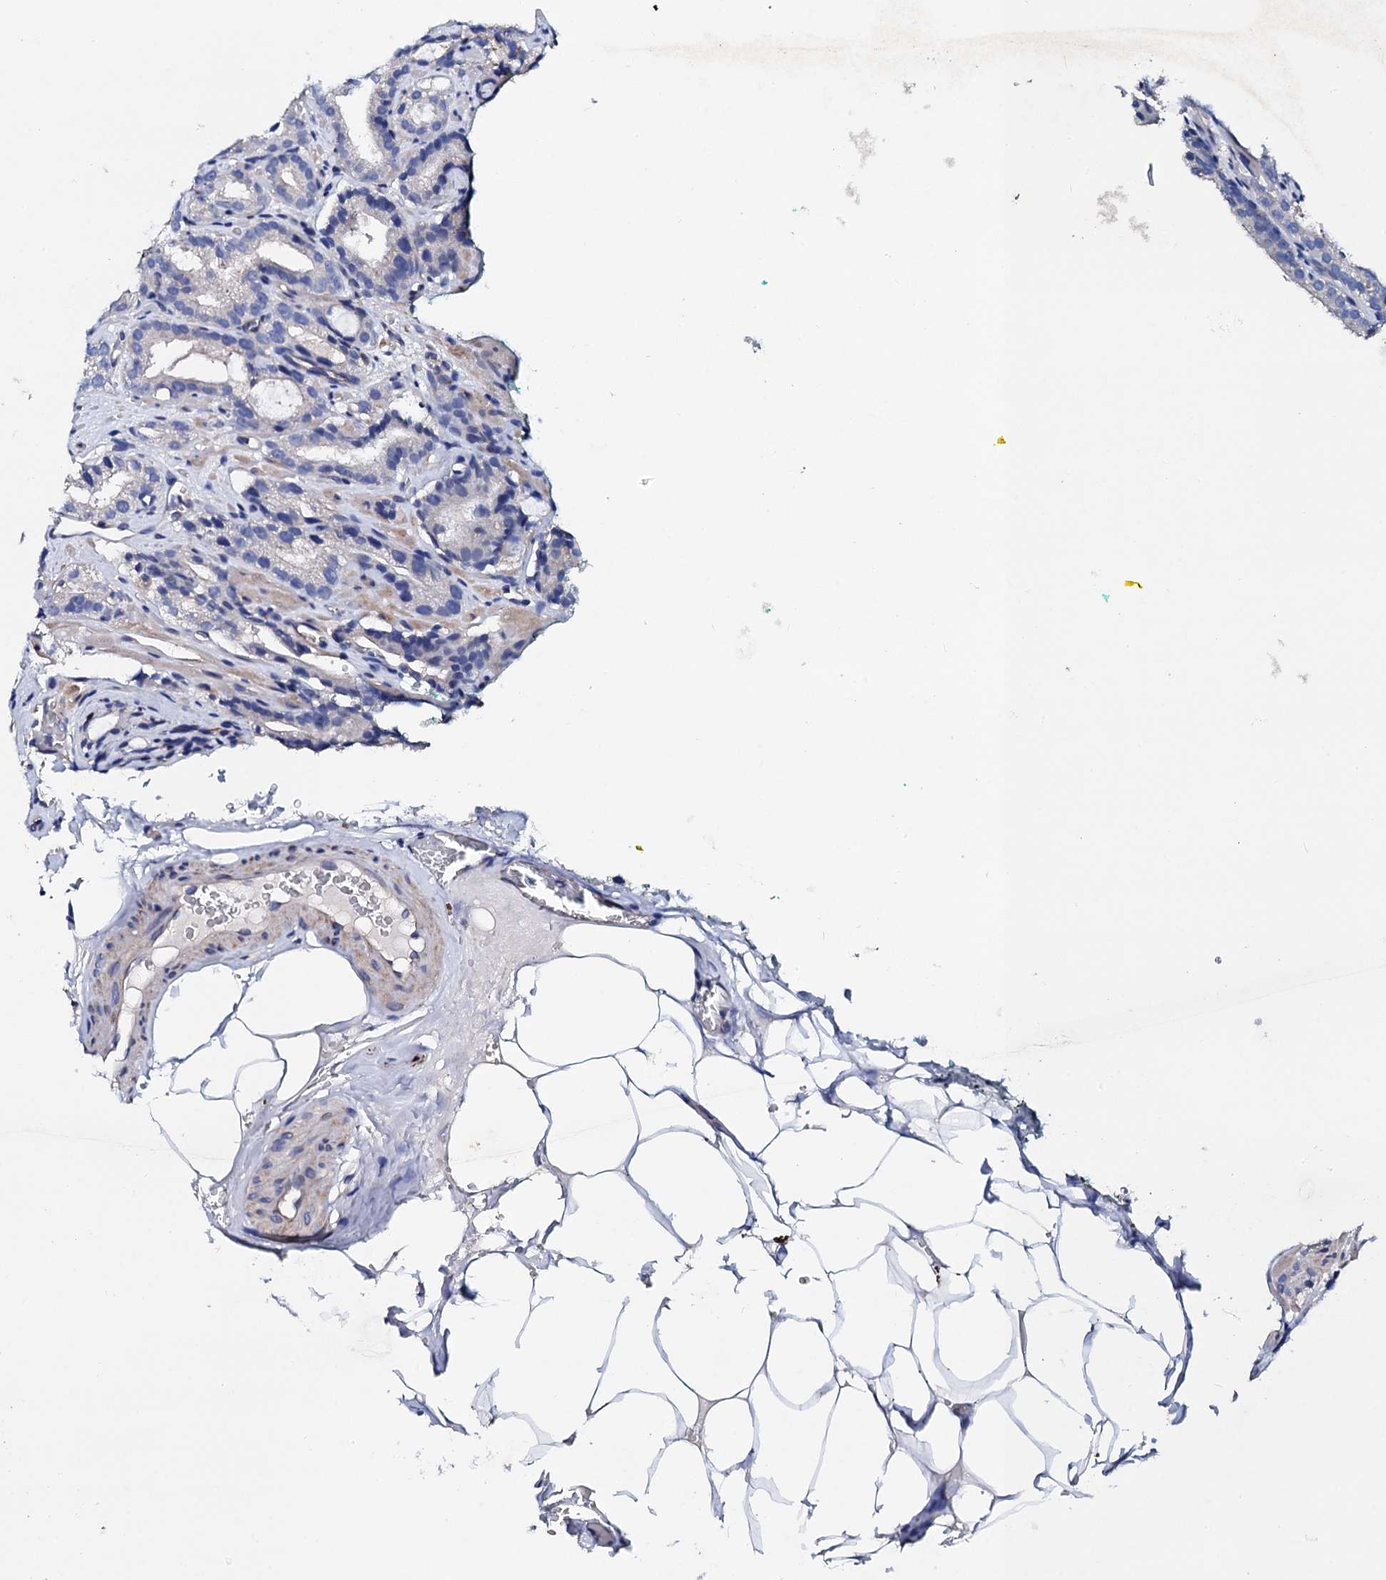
{"staining": {"intensity": "negative", "quantity": "none", "location": "none"}, "tissue": "prostate cancer", "cell_type": "Tumor cells", "image_type": "cancer", "snomed": [{"axis": "morphology", "description": "Adenocarcinoma, High grade"}, {"axis": "topography", "description": "Prostate"}], "caption": "Tumor cells are negative for brown protein staining in adenocarcinoma (high-grade) (prostate).", "gene": "KLHL32", "patient": {"sex": "male", "age": 57}}